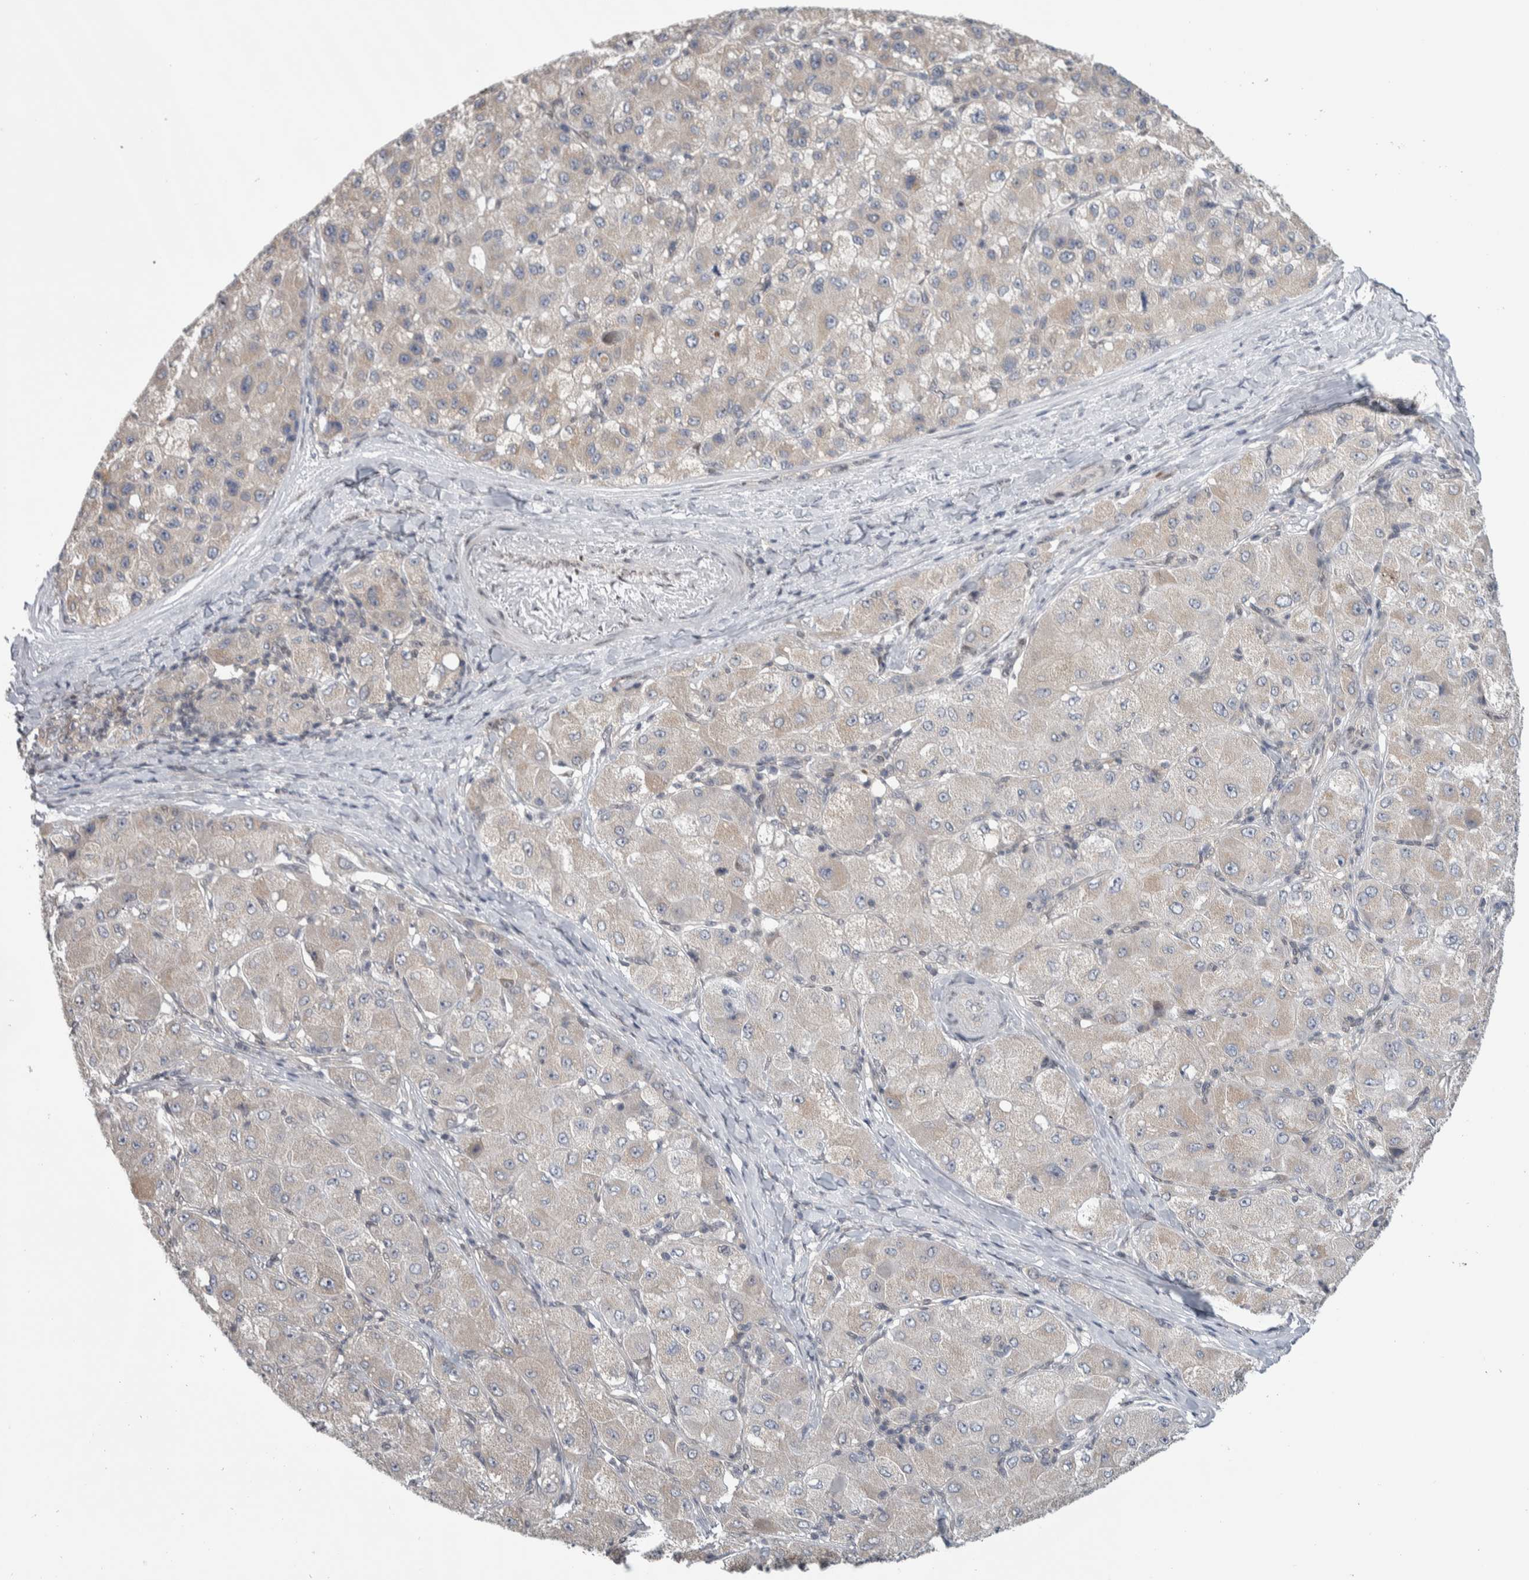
{"staining": {"intensity": "weak", "quantity": "<25%", "location": "cytoplasmic/membranous"}, "tissue": "liver cancer", "cell_type": "Tumor cells", "image_type": "cancer", "snomed": [{"axis": "morphology", "description": "Carcinoma, Hepatocellular, NOS"}, {"axis": "topography", "description": "Liver"}], "caption": "Immunohistochemical staining of liver hepatocellular carcinoma shows no significant expression in tumor cells.", "gene": "TAX1BP1", "patient": {"sex": "male", "age": 80}}